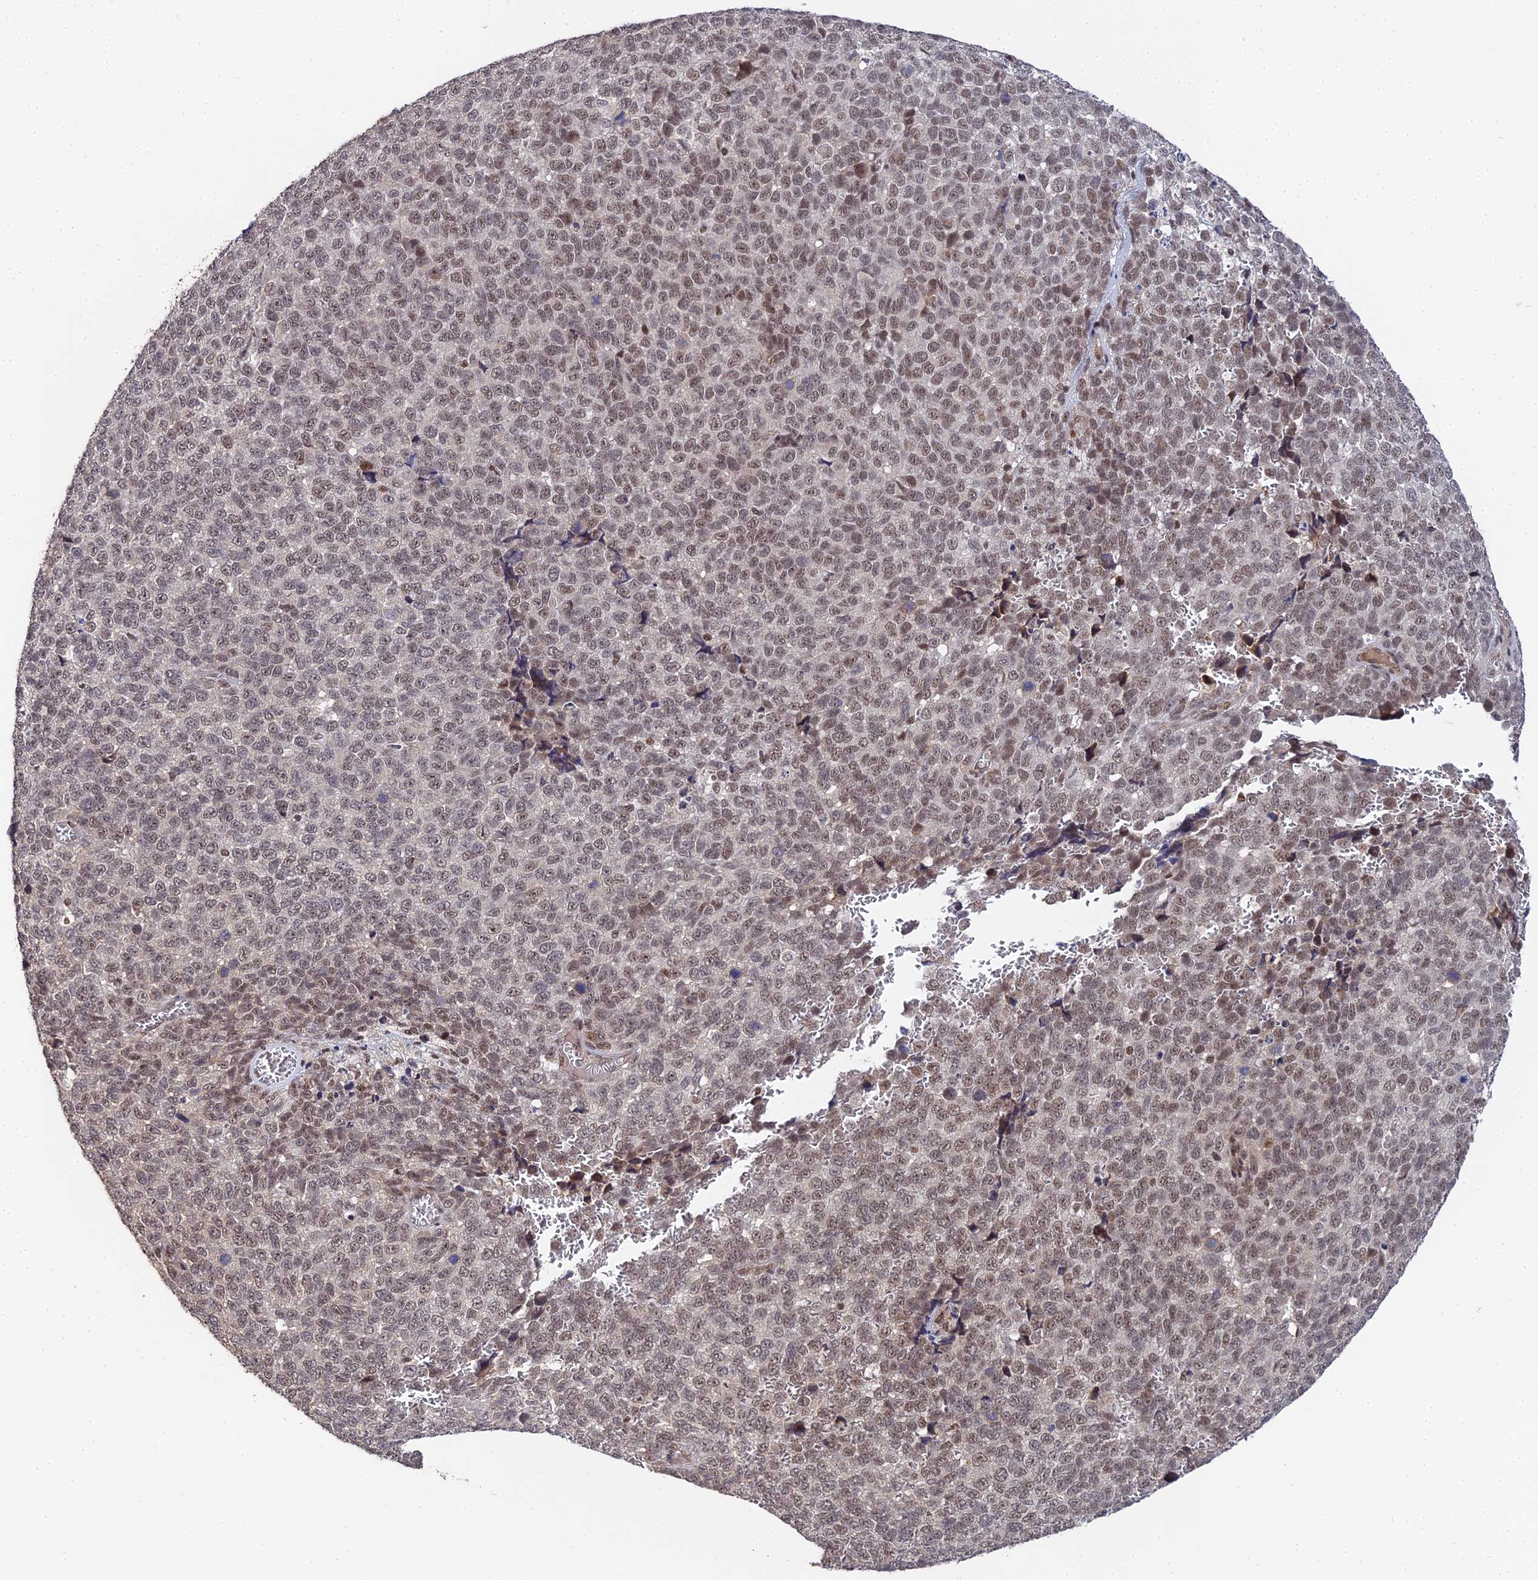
{"staining": {"intensity": "moderate", "quantity": "25%-75%", "location": "nuclear"}, "tissue": "melanoma", "cell_type": "Tumor cells", "image_type": "cancer", "snomed": [{"axis": "morphology", "description": "Malignant melanoma, NOS"}, {"axis": "topography", "description": "Nose, NOS"}], "caption": "Protein staining exhibits moderate nuclear staining in approximately 25%-75% of tumor cells in malignant melanoma. The staining was performed using DAB (3,3'-diaminobenzidine) to visualize the protein expression in brown, while the nuclei were stained in blue with hematoxylin (Magnification: 20x).", "gene": "ERCC5", "patient": {"sex": "female", "age": 48}}